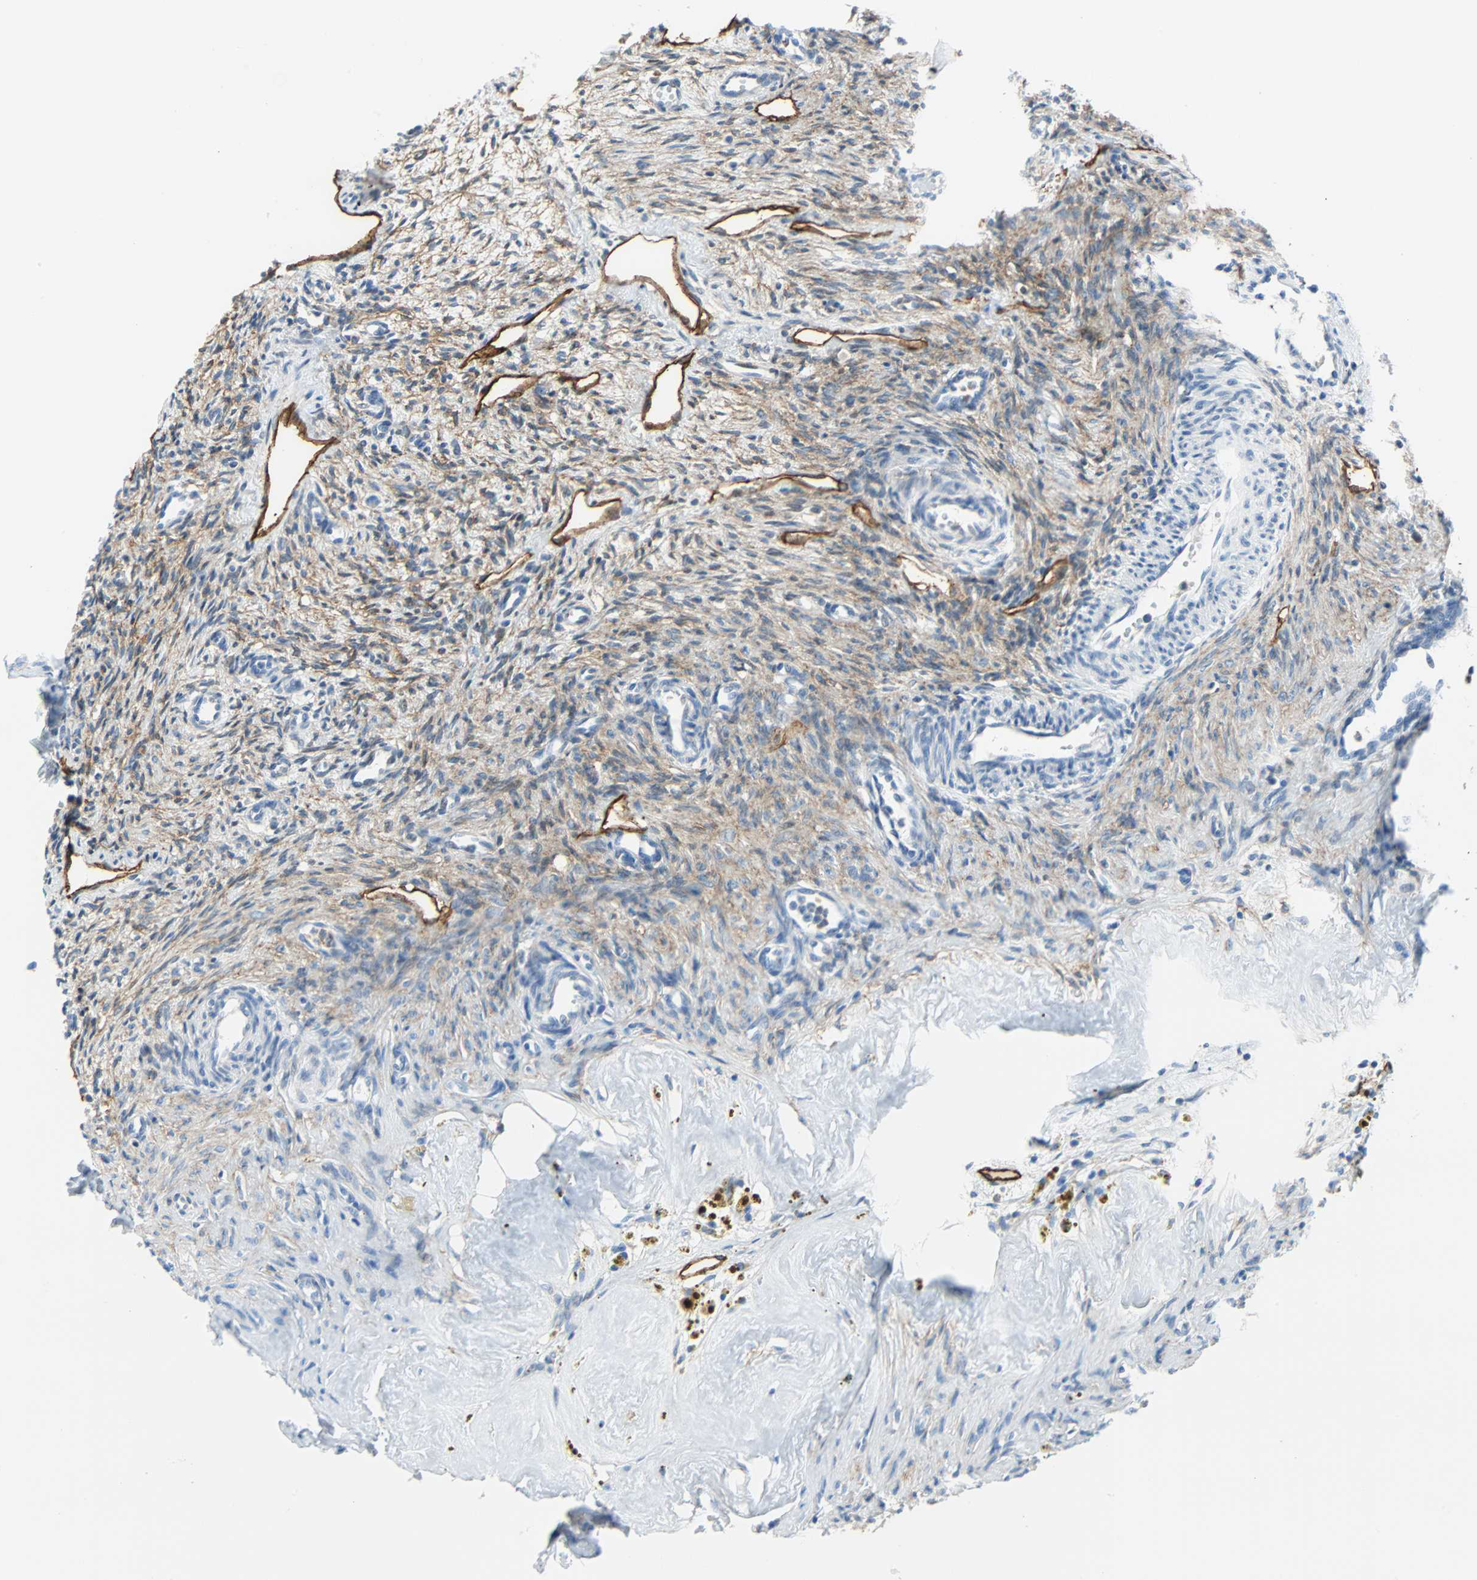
{"staining": {"intensity": "weak", "quantity": "25%-75%", "location": "cytoplasmic/membranous"}, "tissue": "ovary", "cell_type": "Ovarian stroma cells", "image_type": "normal", "snomed": [{"axis": "morphology", "description": "Normal tissue, NOS"}, {"axis": "topography", "description": "Ovary"}], "caption": "About 25%-75% of ovarian stroma cells in unremarkable ovary show weak cytoplasmic/membranous protein expression as visualized by brown immunohistochemical staining.", "gene": "PDPN", "patient": {"sex": "female", "age": 33}}